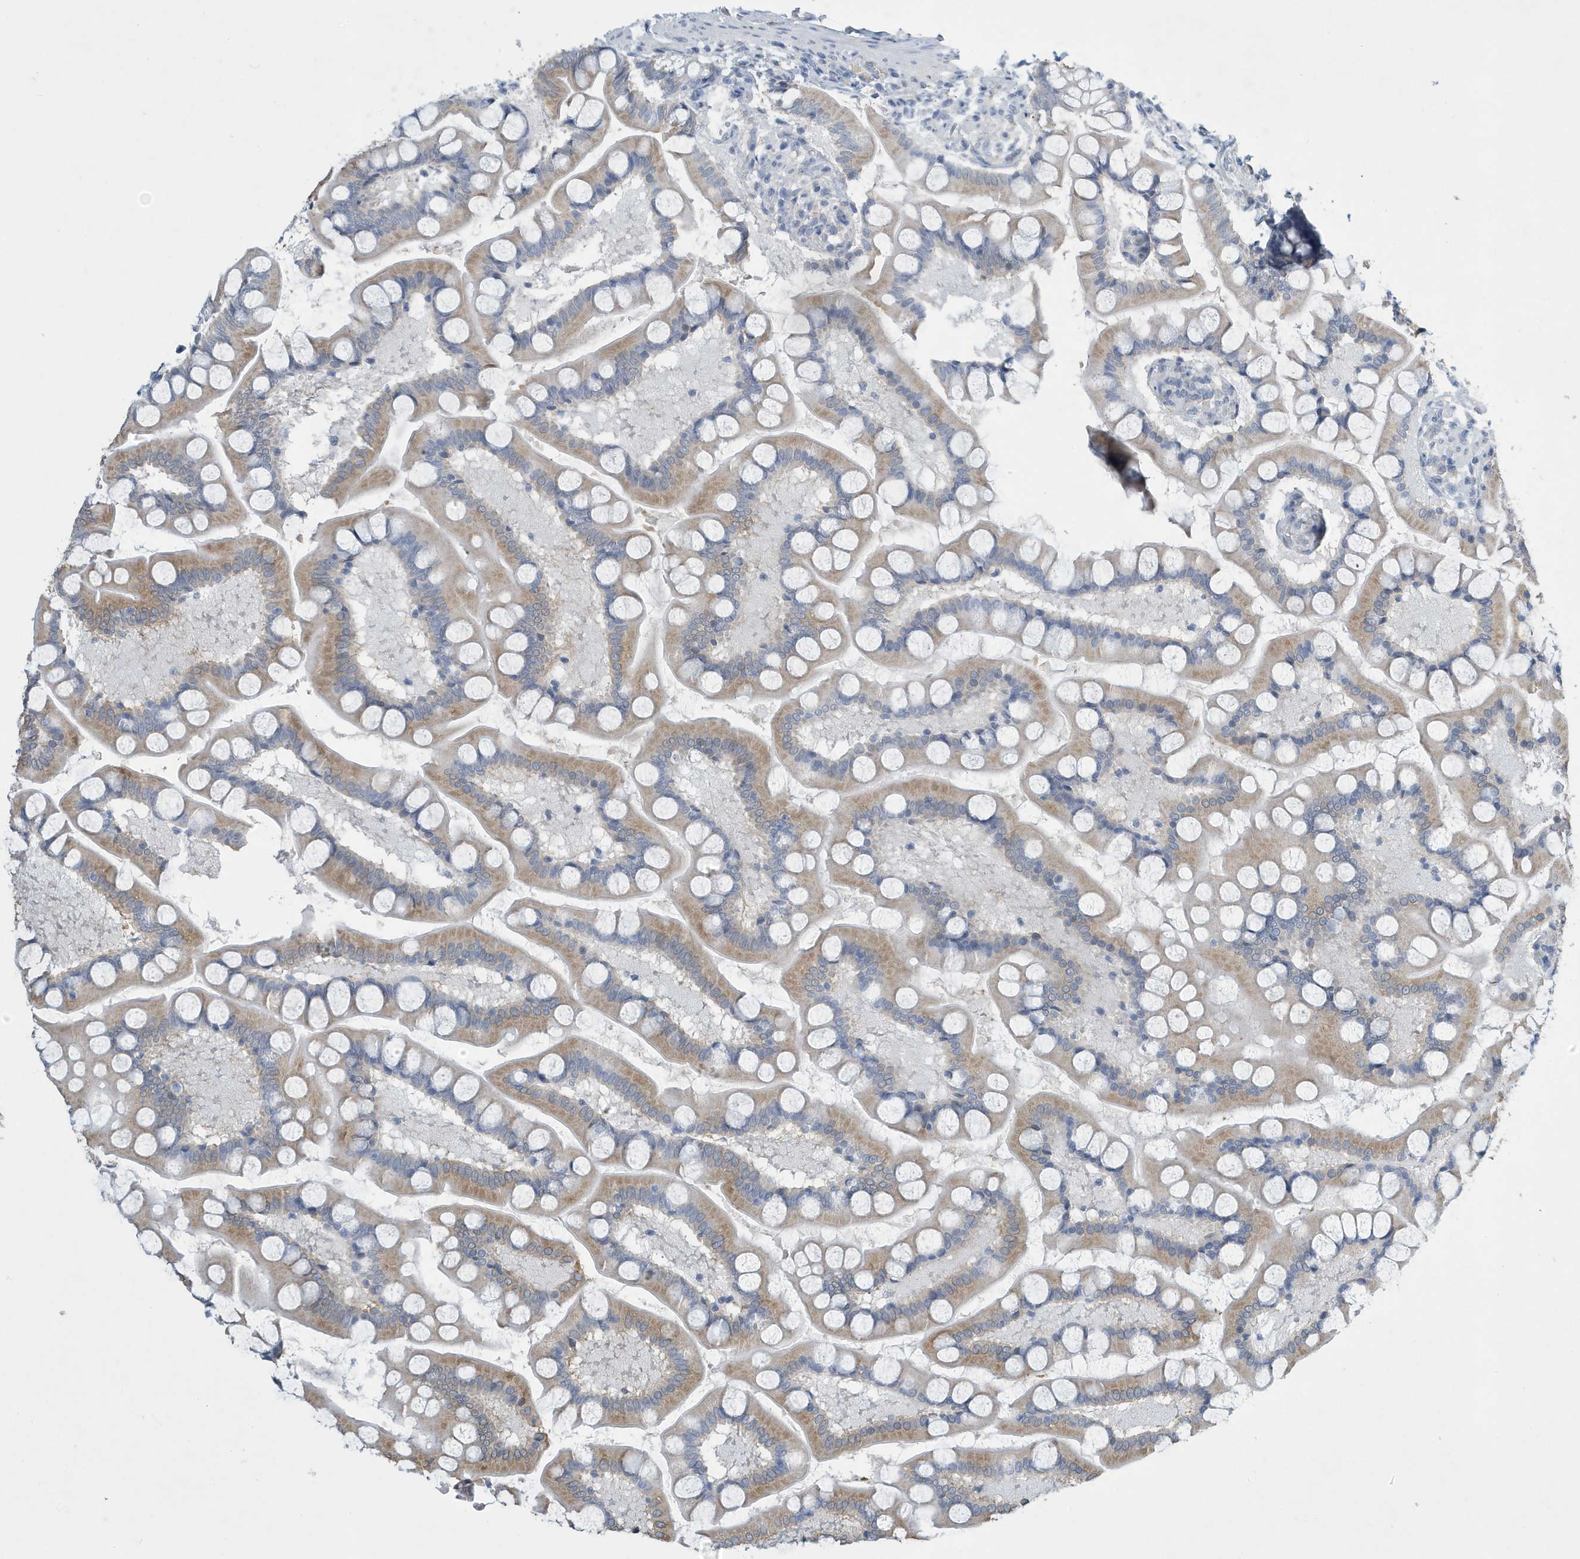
{"staining": {"intensity": "moderate", "quantity": "25%-75%", "location": "cytoplasmic/membranous"}, "tissue": "small intestine", "cell_type": "Glandular cells", "image_type": "normal", "snomed": [{"axis": "morphology", "description": "Normal tissue, NOS"}, {"axis": "topography", "description": "Small intestine"}], "caption": "This is a histology image of IHC staining of unremarkable small intestine, which shows moderate positivity in the cytoplasmic/membranous of glandular cells.", "gene": "UGT2B4", "patient": {"sex": "male", "age": 41}}